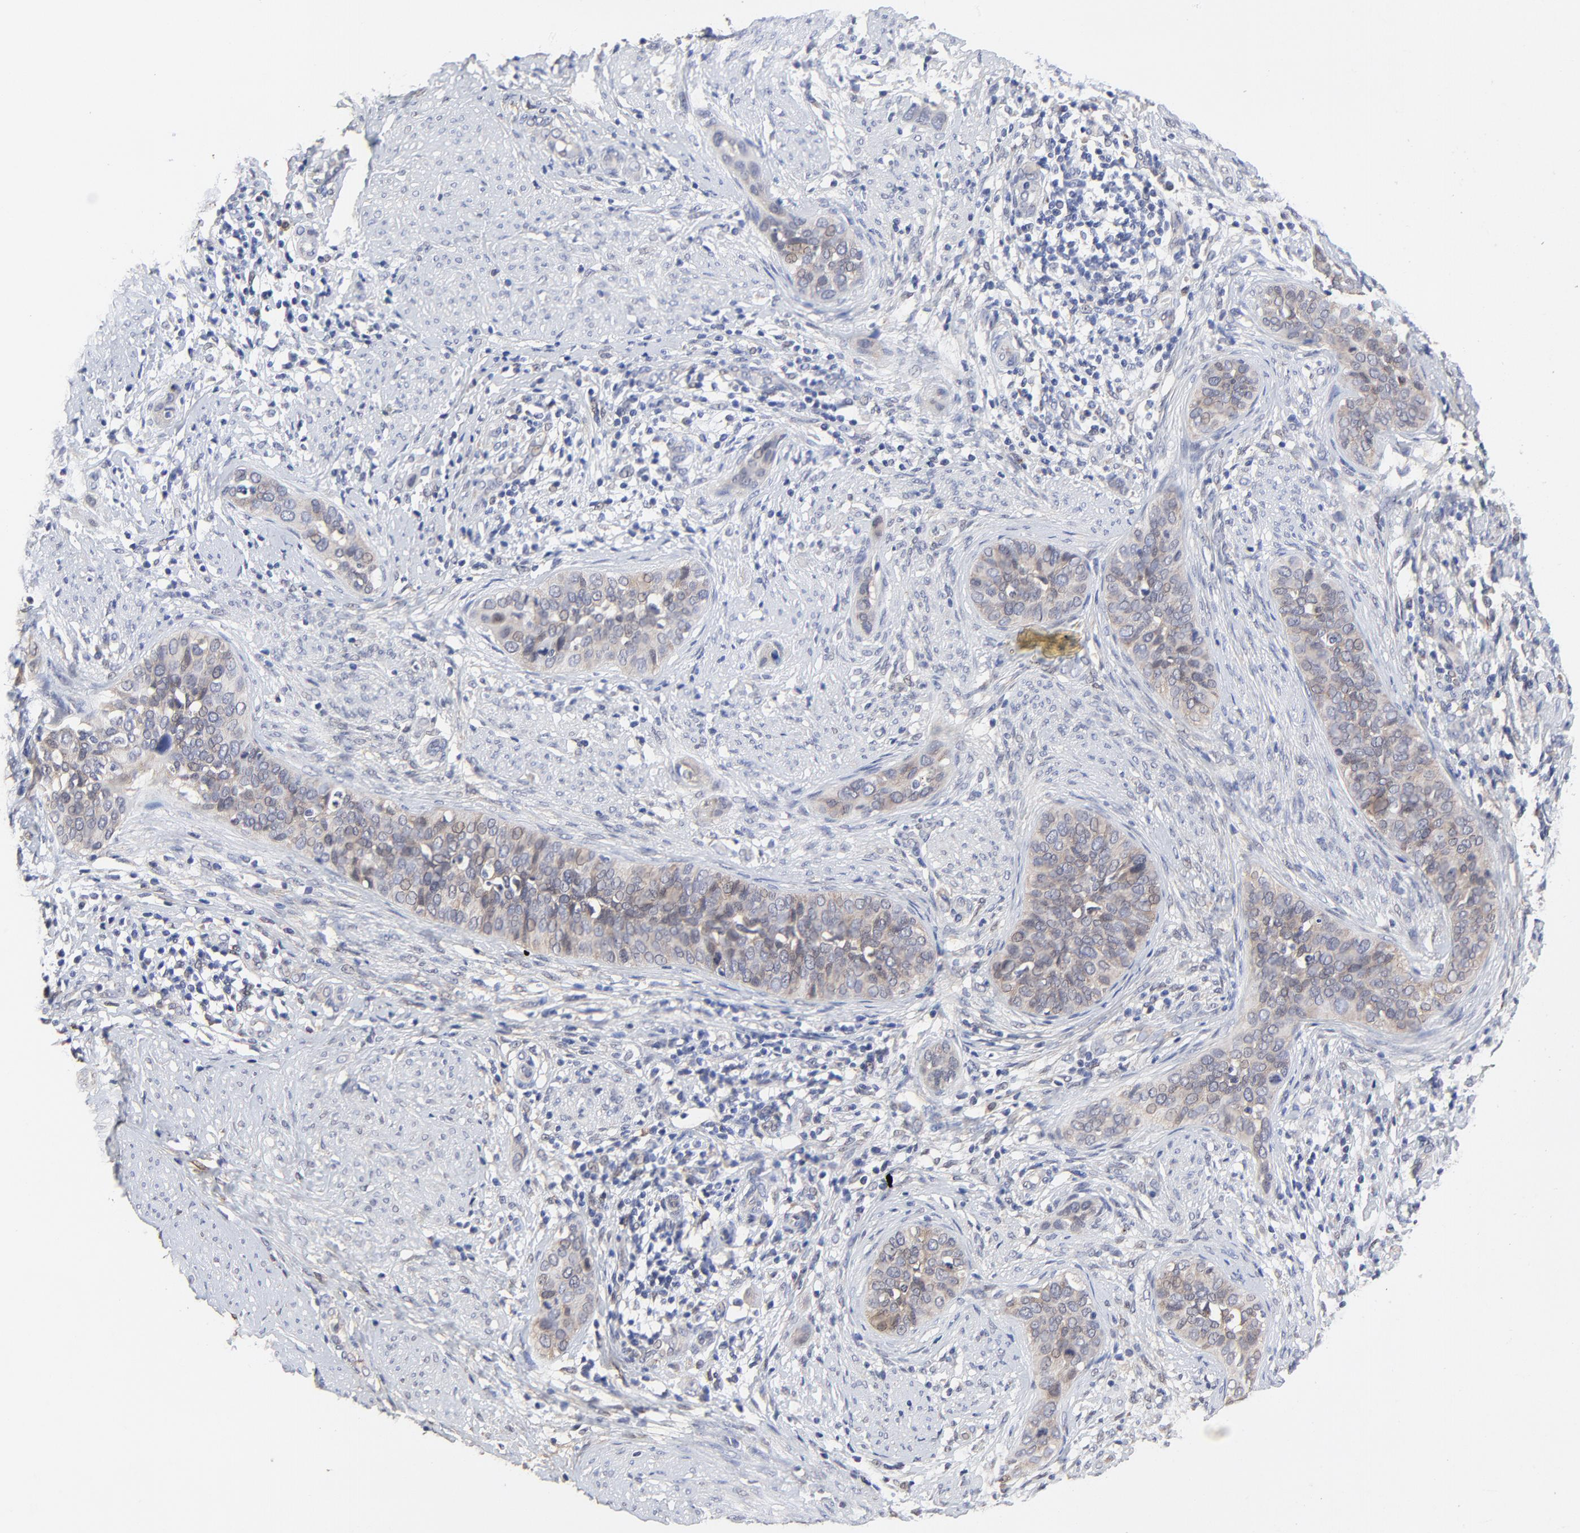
{"staining": {"intensity": "weak", "quantity": ">75%", "location": "cytoplasmic/membranous"}, "tissue": "cervical cancer", "cell_type": "Tumor cells", "image_type": "cancer", "snomed": [{"axis": "morphology", "description": "Squamous cell carcinoma, NOS"}, {"axis": "topography", "description": "Cervix"}], "caption": "Protein expression by immunohistochemistry demonstrates weak cytoplasmic/membranous staining in about >75% of tumor cells in cervical cancer.", "gene": "LGALS3", "patient": {"sex": "female", "age": 31}}